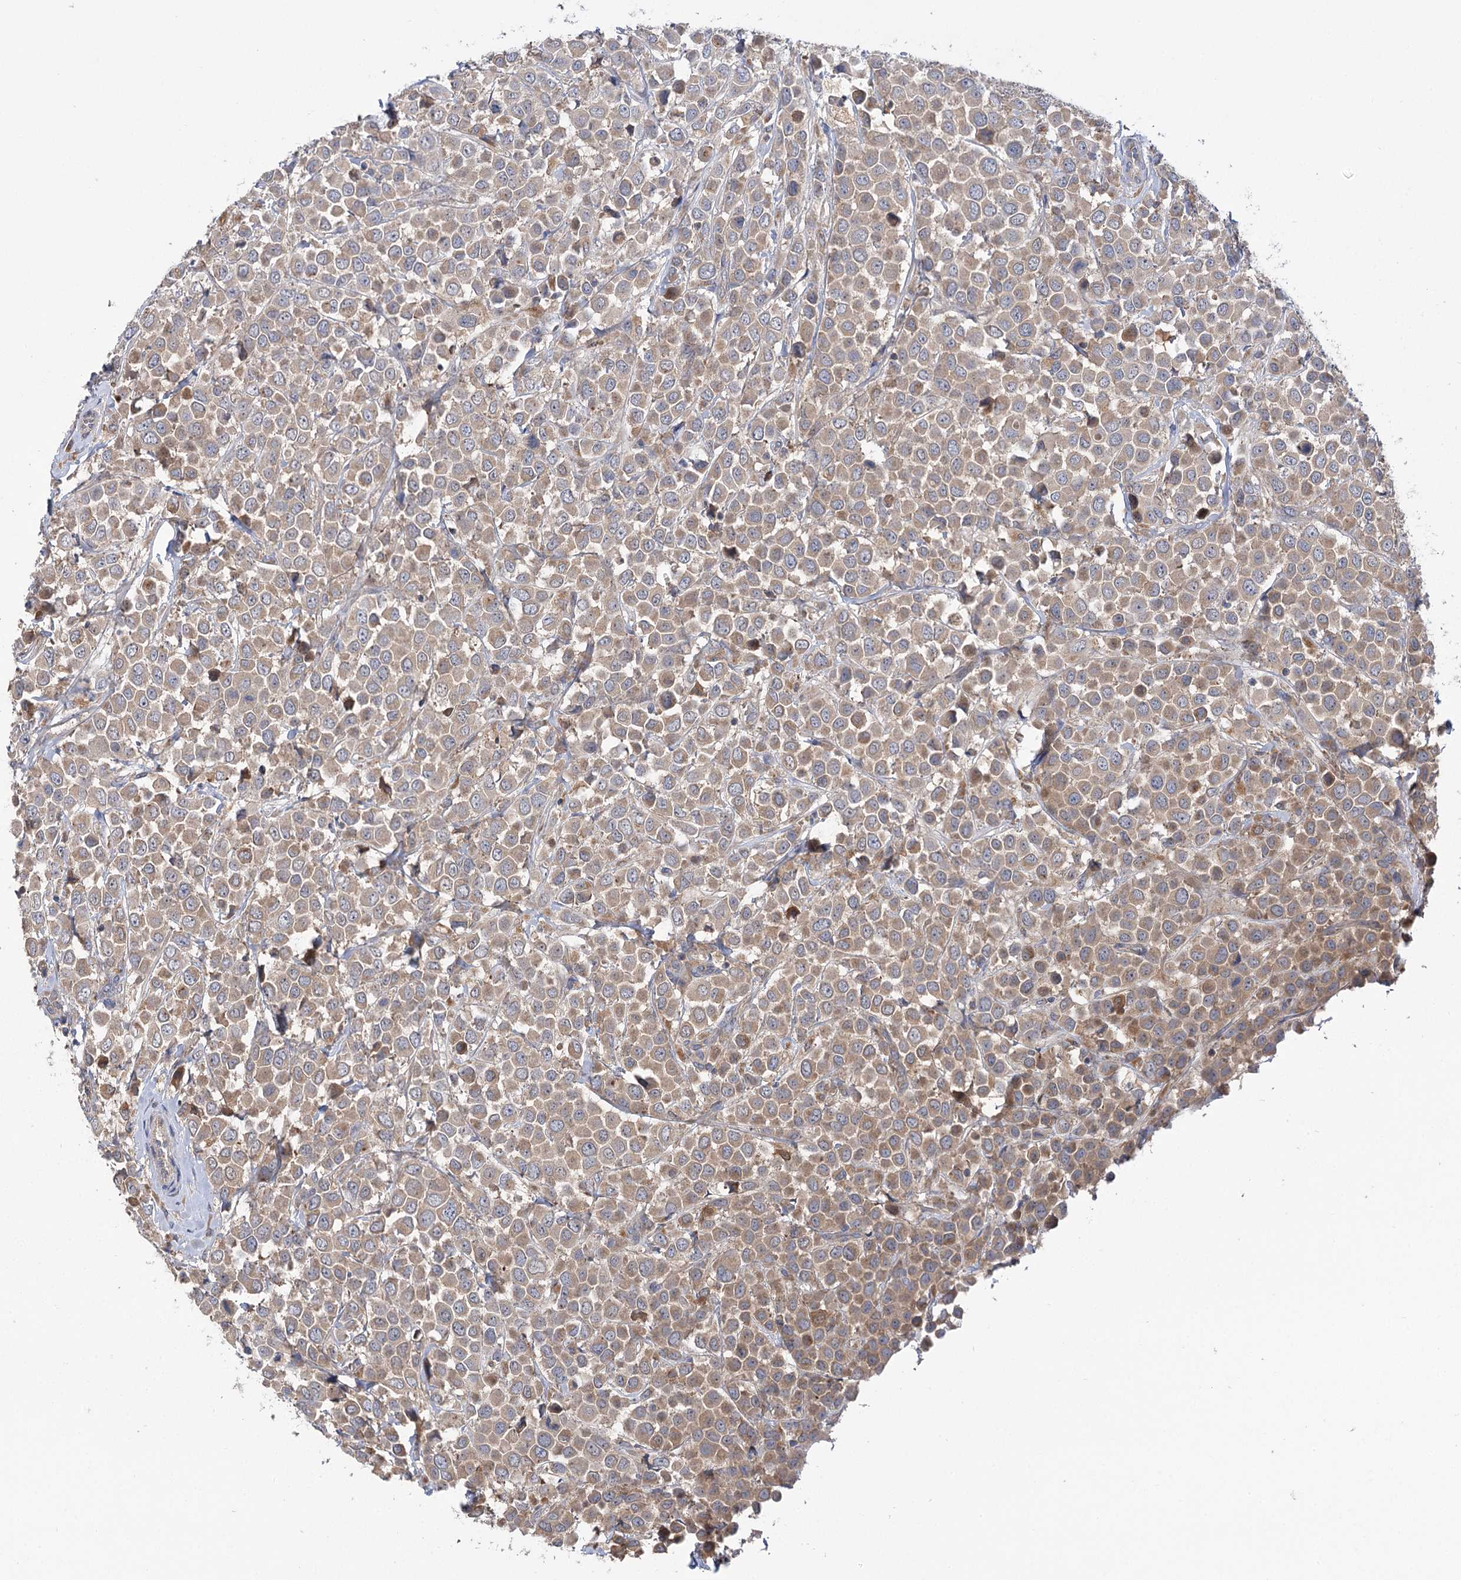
{"staining": {"intensity": "weak", "quantity": ">75%", "location": "cytoplasmic/membranous"}, "tissue": "breast cancer", "cell_type": "Tumor cells", "image_type": "cancer", "snomed": [{"axis": "morphology", "description": "Duct carcinoma"}, {"axis": "topography", "description": "Breast"}], "caption": "A low amount of weak cytoplasmic/membranous positivity is identified in about >75% of tumor cells in invasive ductal carcinoma (breast) tissue.", "gene": "VPS37B", "patient": {"sex": "female", "age": 61}}